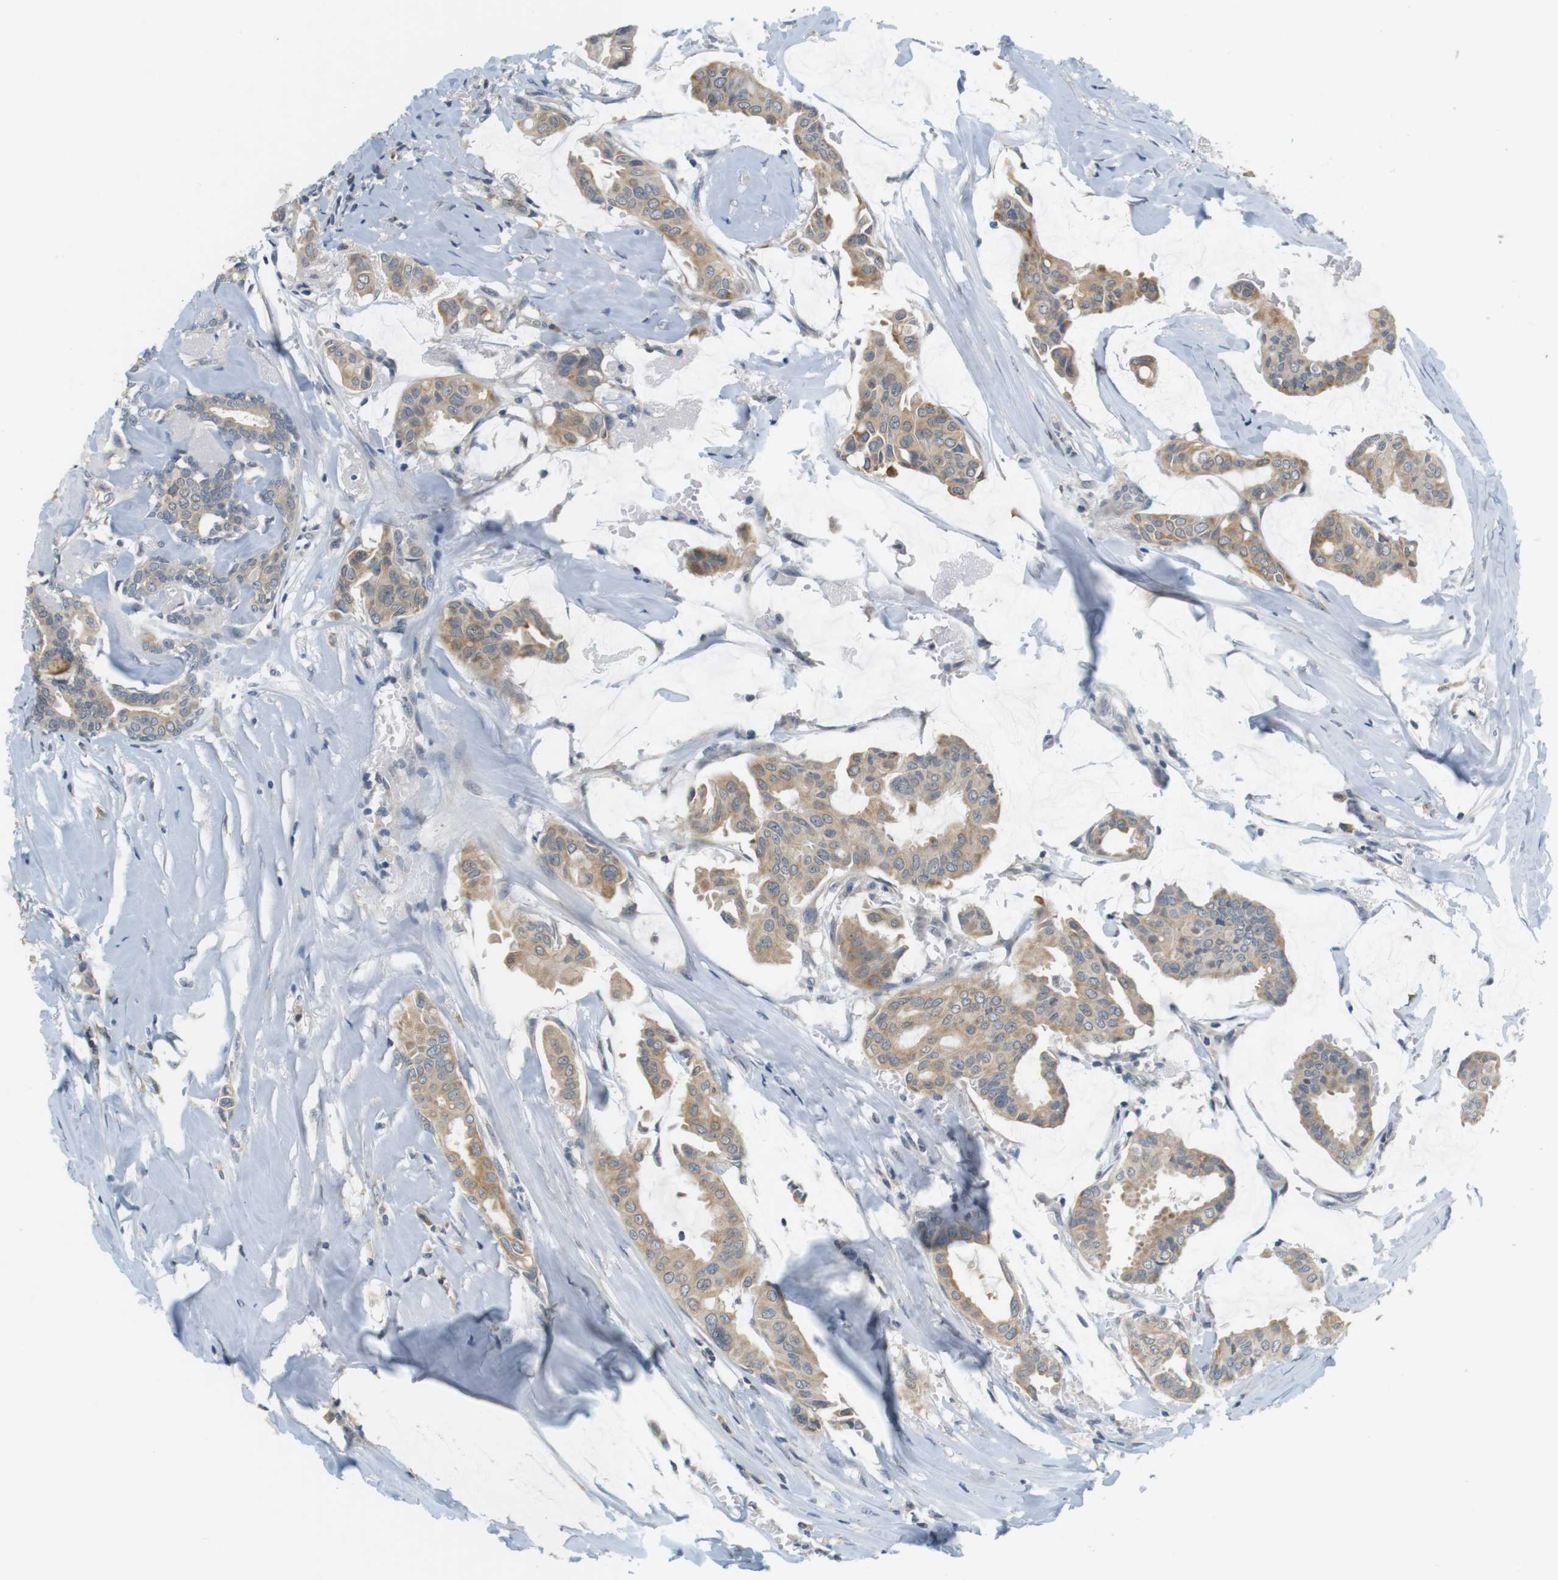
{"staining": {"intensity": "weak", "quantity": ">75%", "location": "cytoplasmic/membranous"}, "tissue": "head and neck cancer", "cell_type": "Tumor cells", "image_type": "cancer", "snomed": [{"axis": "morphology", "description": "Adenocarcinoma, NOS"}, {"axis": "topography", "description": "Salivary gland"}, {"axis": "topography", "description": "Head-Neck"}], "caption": "DAB (3,3'-diaminobenzidine) immunohistochemical staining of human head and neck cancer exhibits weak cytoplasmic/membranous protein expression in approximately >75% of tumor cells.", "gene": "WNT7A", "patient": {"sex": "female", "age": 59}}